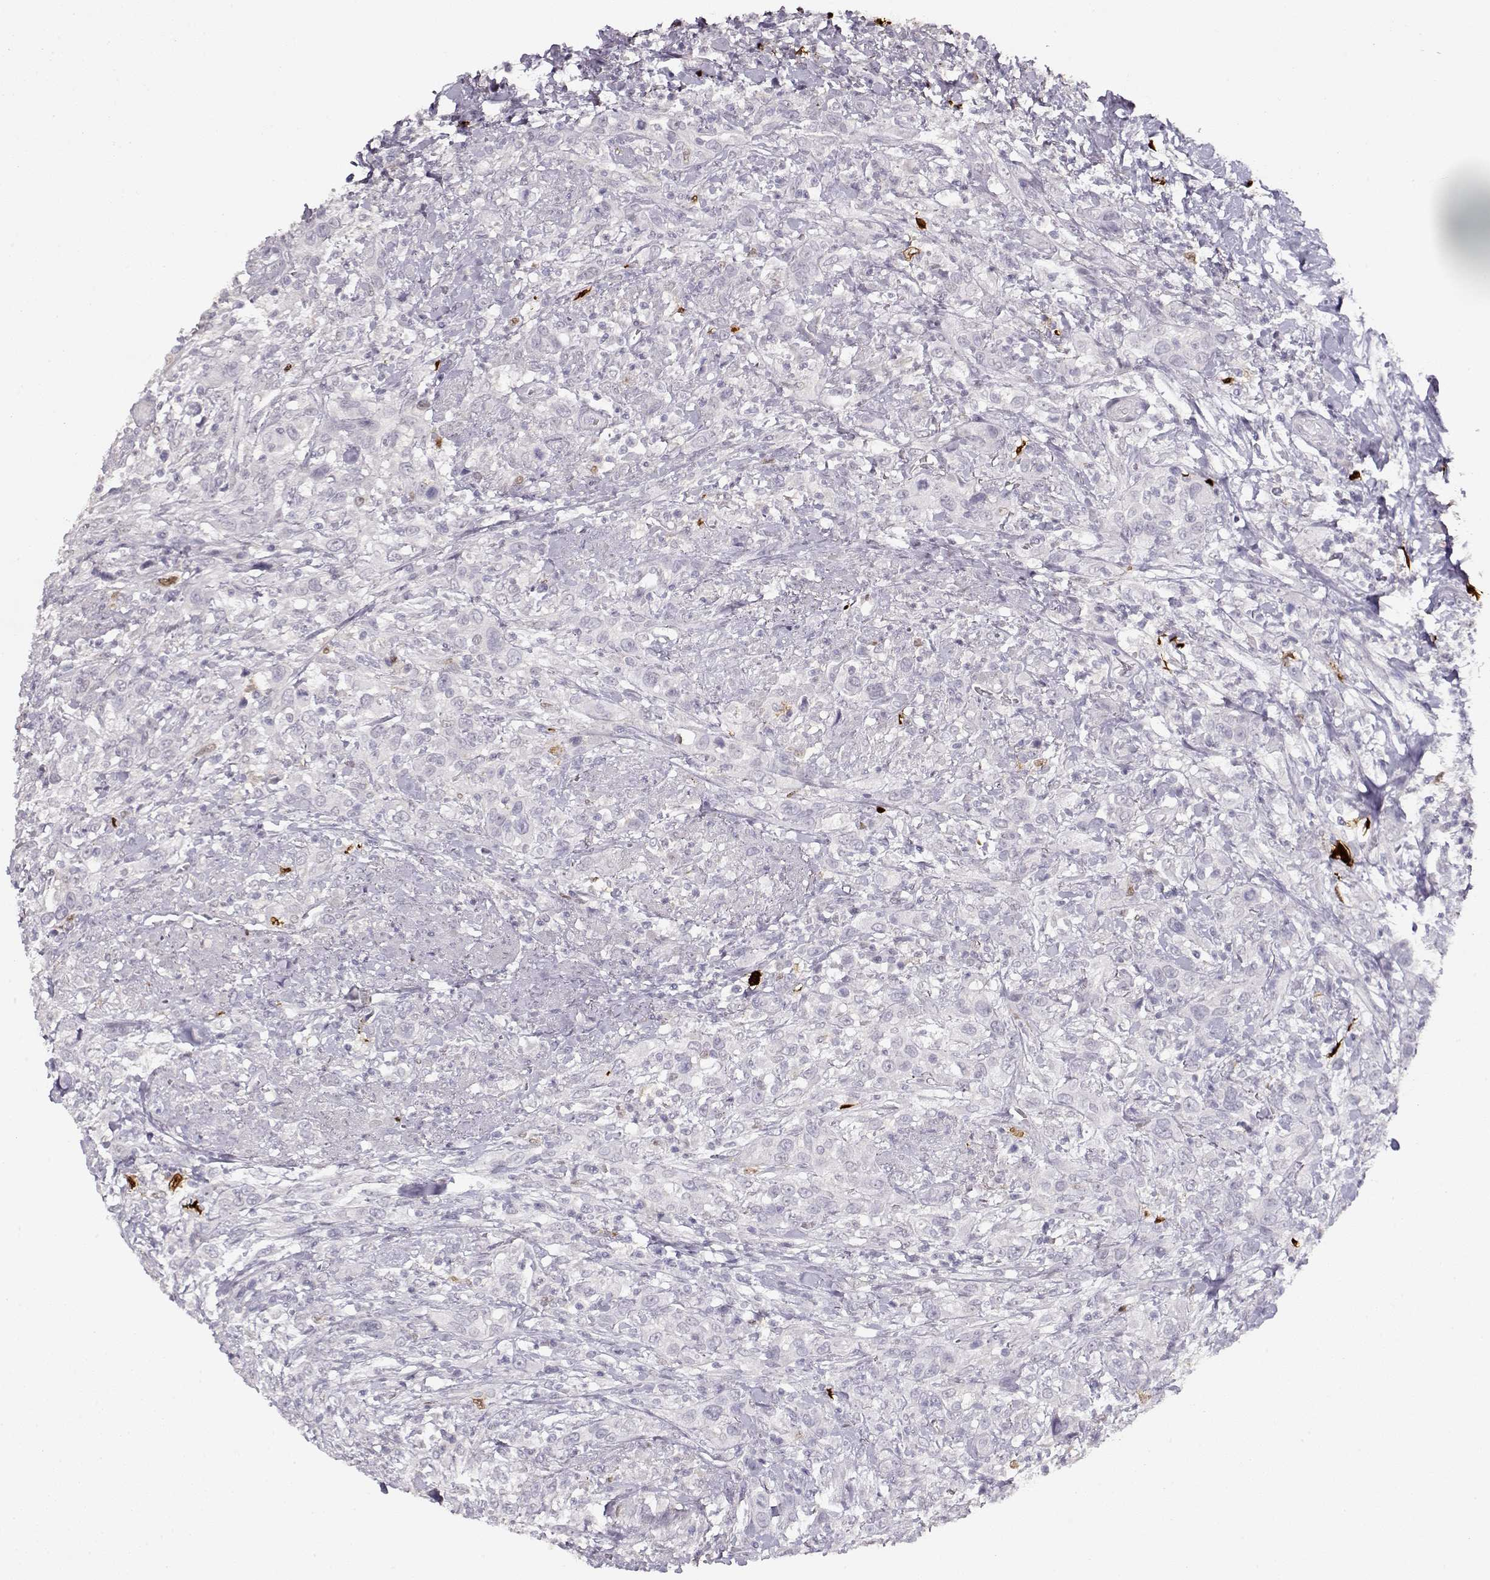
{"staining": {"intensity": "negative", "quantity": "none", "location": "none"}, "tissue": "urothelial cancer", "cell_type": "Tumor cells", "image_type": "cancer", "snomed": [{"axis": "morphology", "description": "Urothelial carcinoma, NOS"}, {"axis": "morphology", "description": "Urothelial carcinoma, High grade"}, {"axis": "topography", "description": "Urinary bladder"}], "caption": "Urothelial cancer was stained to show a protein in brown. There is no significant staining in tumor cells.", "gene": "S100B", "patient": {"sex": "female", "age": 64}}